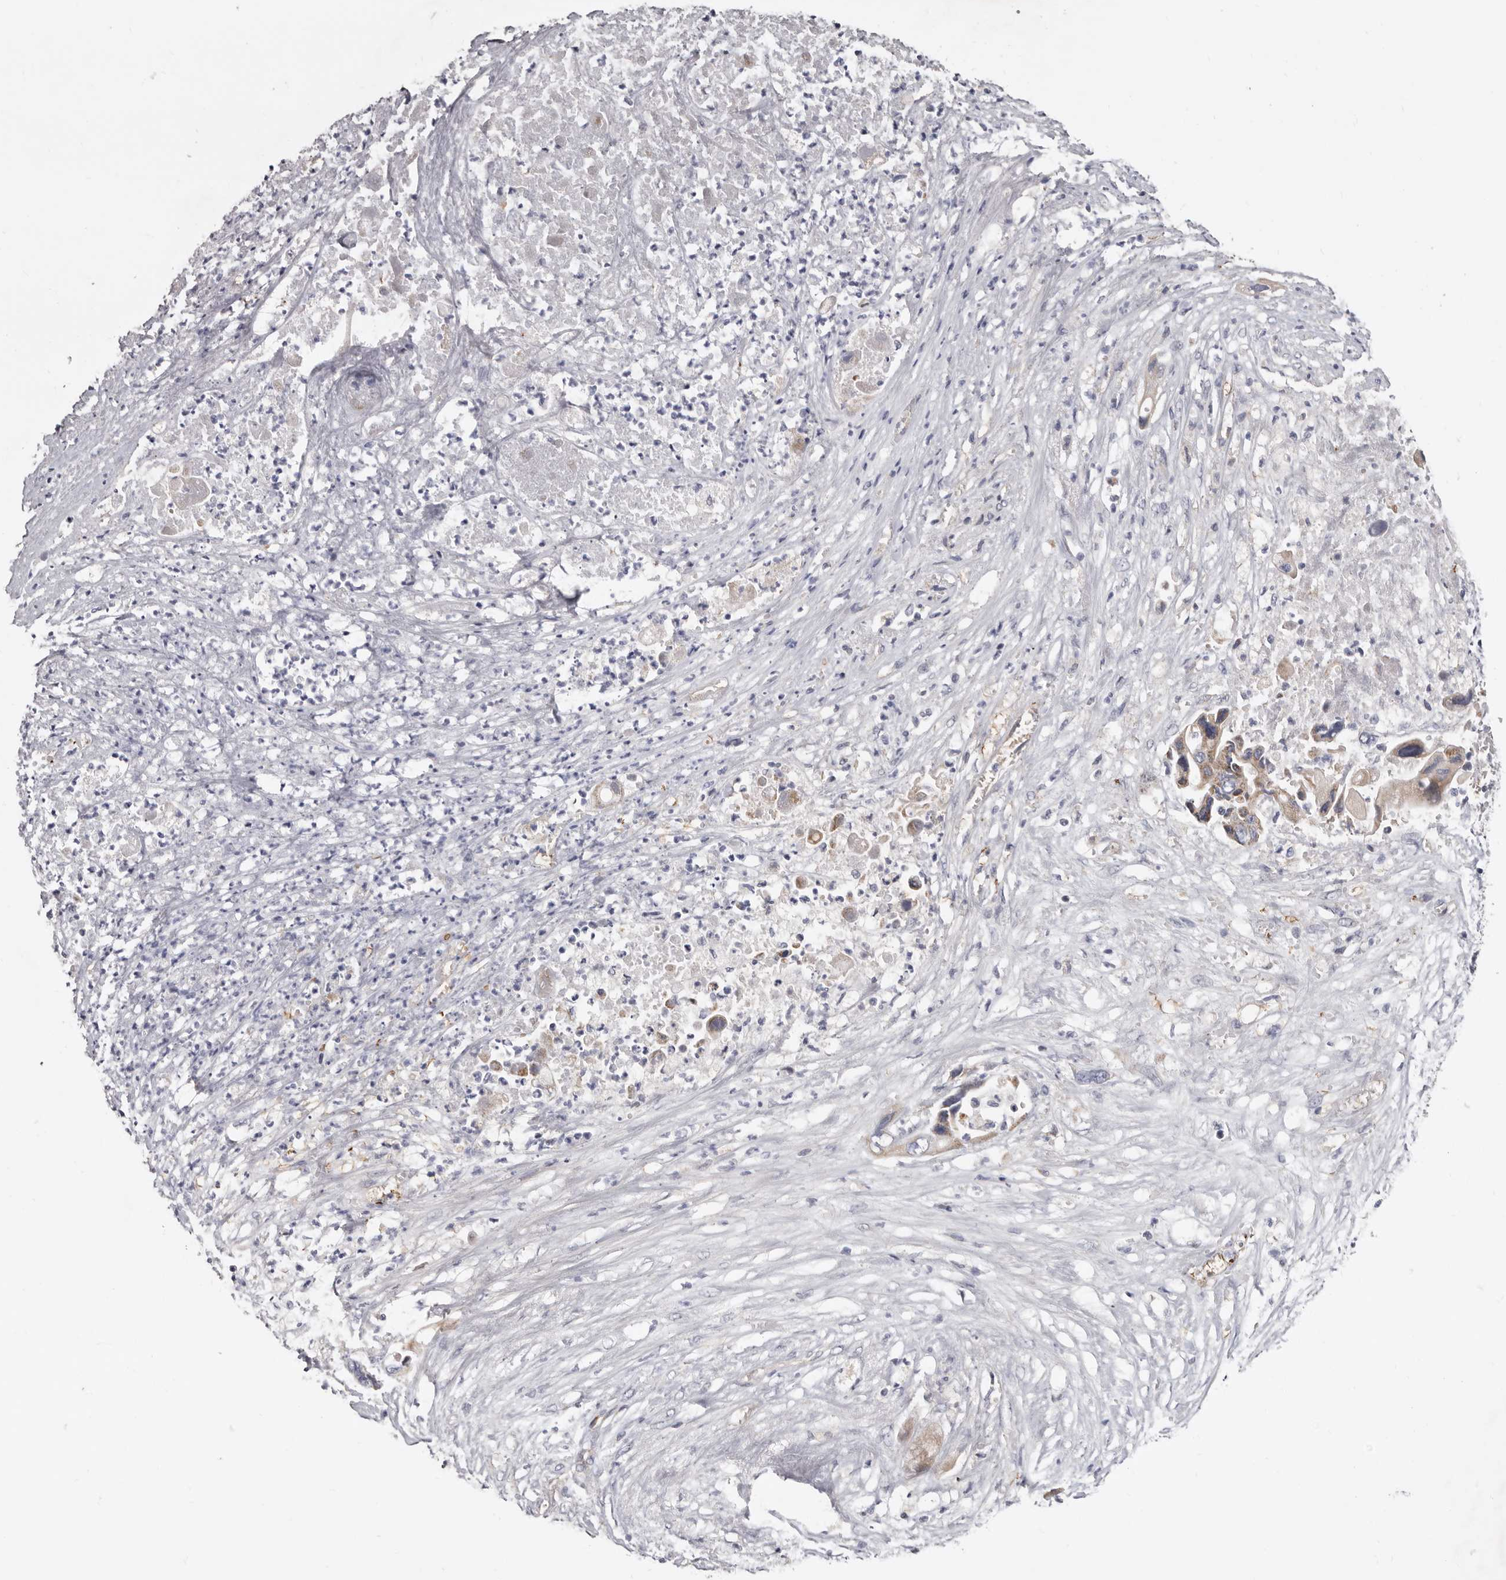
{"staining": {"intensity": "weak", "quantity": "<25%", "location": "cytoplasmic/membranous"}, "tissue": "pancreatic cancer", "cell_type": "Tumor cells", "image_type": "cancer", "snomed": [{"axis": "morphology", "description": "Adenocarcinoma, NOS"}, {"axis": "topography", "description": "Pancreas"}], "caption": "High power microscopy micrograph of an immunohistochemistry (IHC) micrograph of pancreatic adenocarcinoma, revealing no significant positivity in tumor cells.", "gene": "SPTA1", "patient": {"sex": "male", "age": 66}}